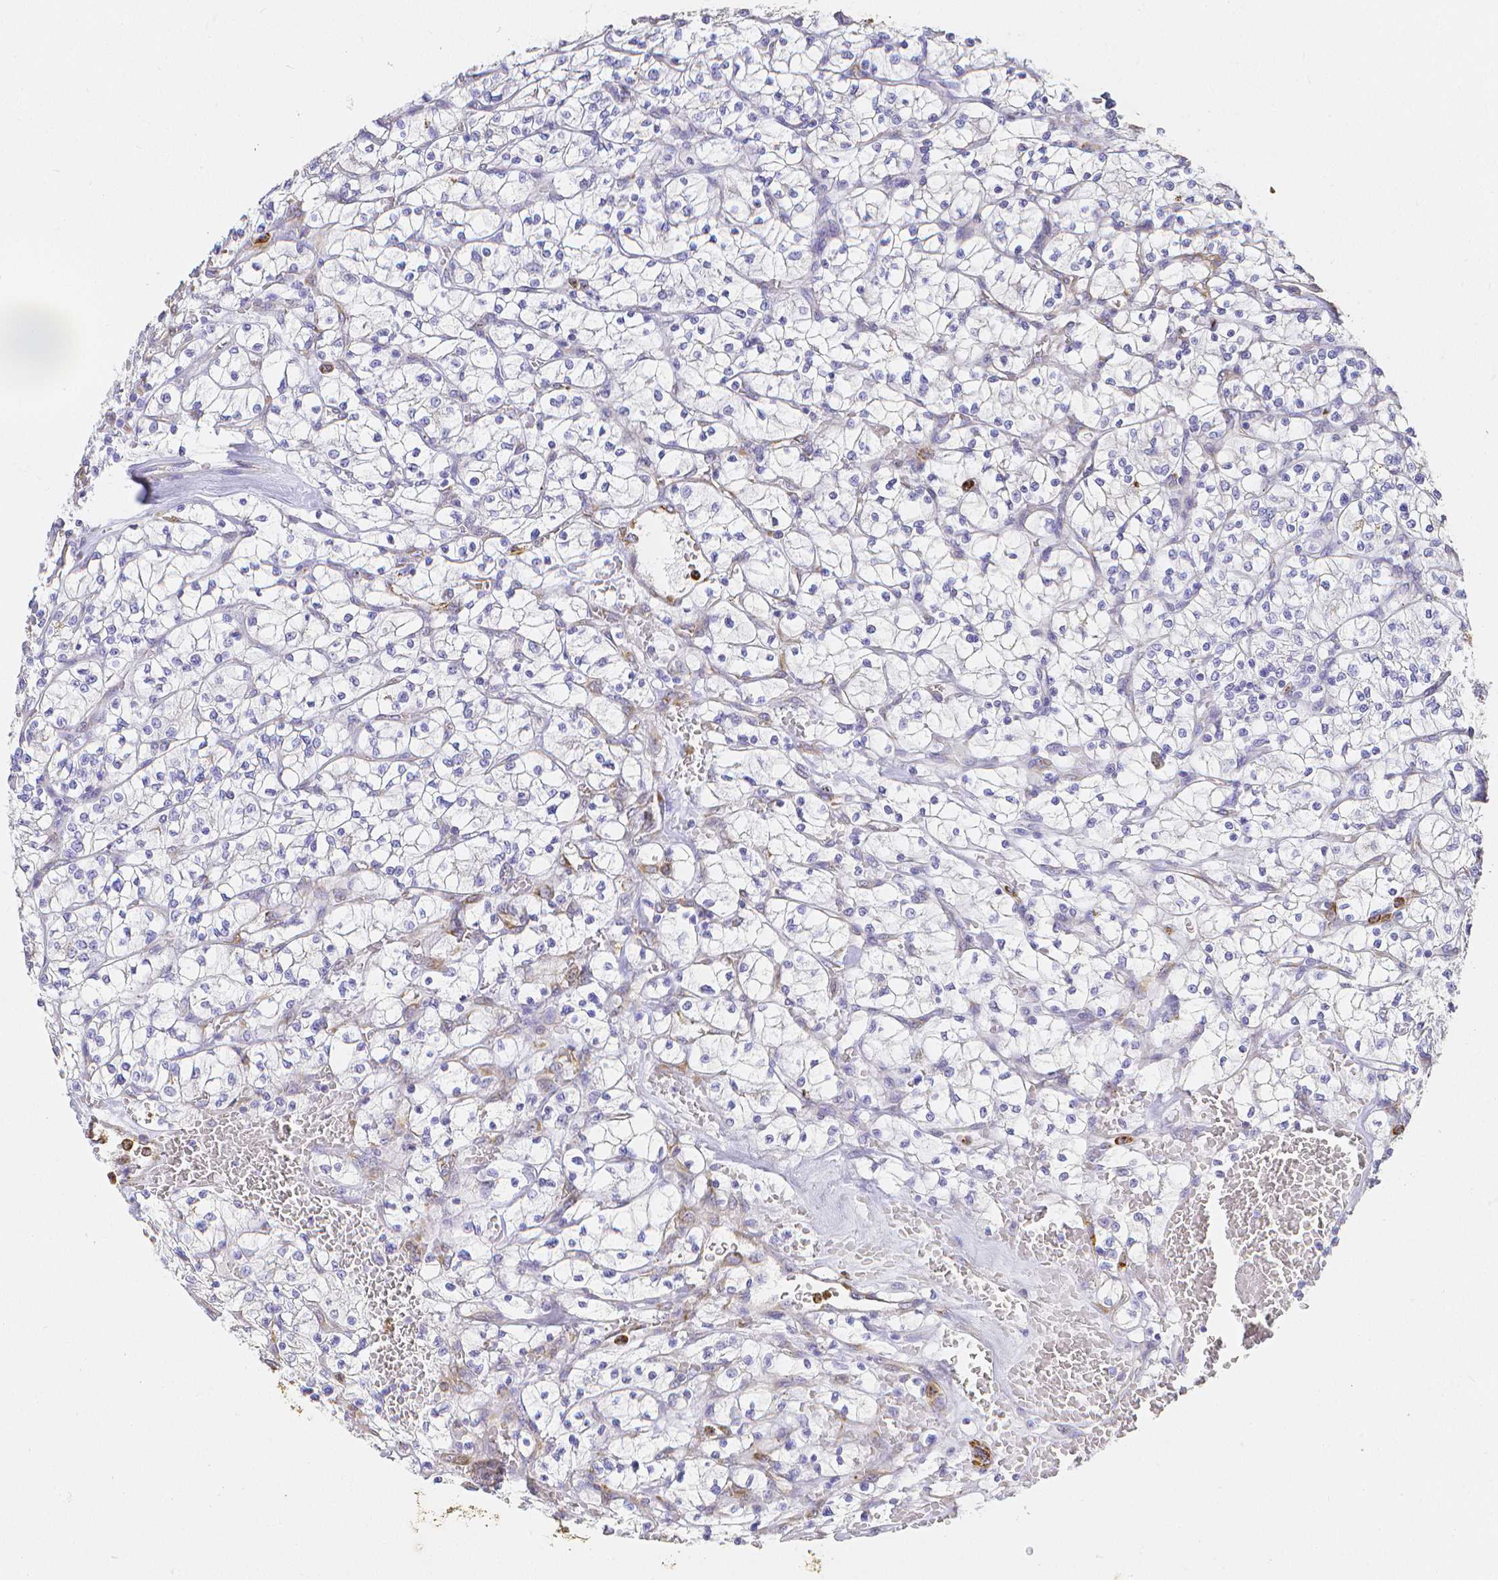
{"staining": {"intensity": "negative", "quantity": "none", "location": "none"}, "tissue": "renal cancer", "cell_type": "Tumor cells", "image_type": "cancer", "snomed": [{"axis": "morphology", "description": "Adenocarcinoma, NOS"}, {"axis": "topography", "description": "Kidney"}], "caption": "IHC micrograph of renal cancer (adenocarcinoma) stained for a protein (brown), which reveals no positivity in tumor cells.", "gene": "SMURF1", "patient": {"sex": "female", "age": 64}}